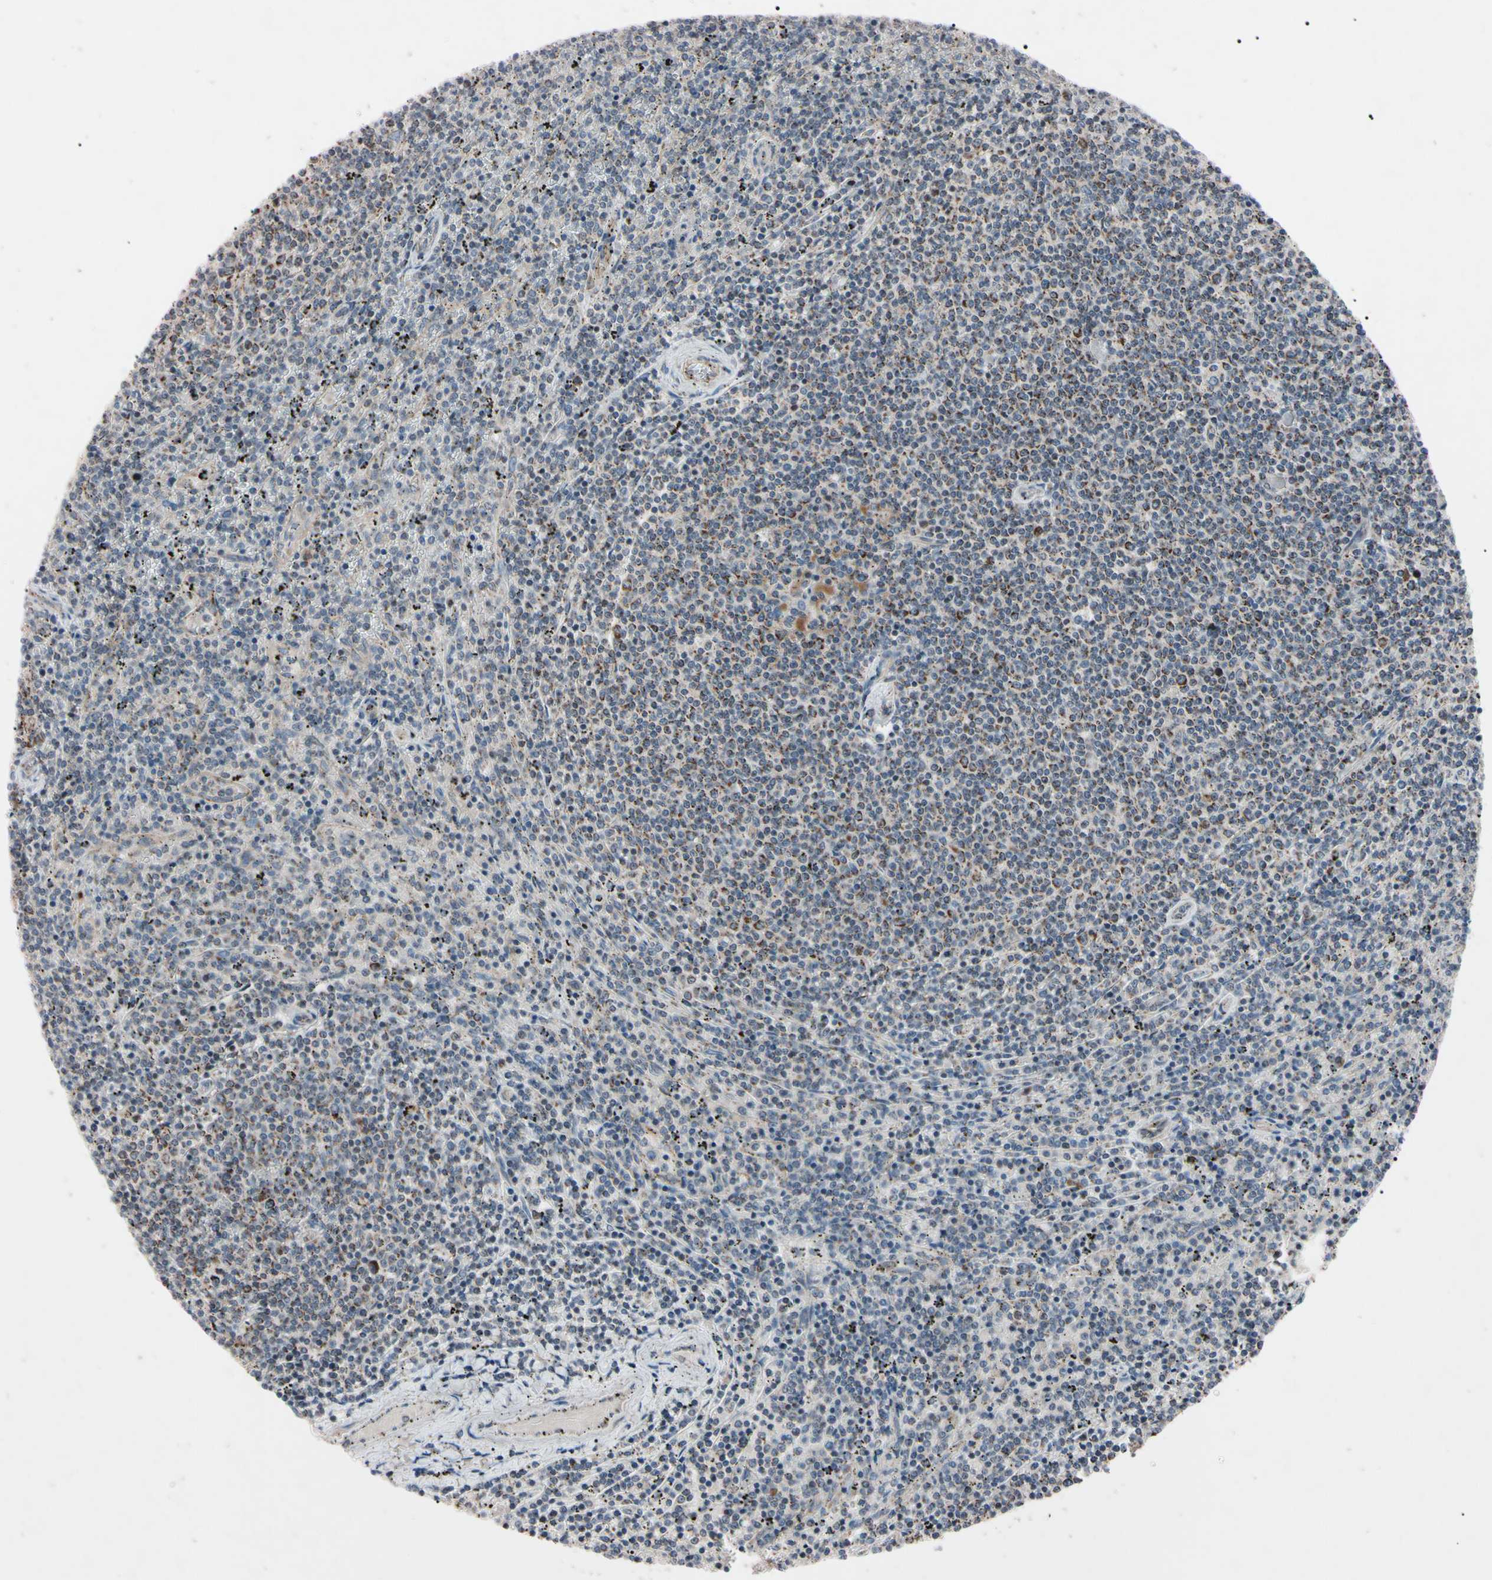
{"staining": {"intensity": "weak", "quantity": "<25%", "location": "cytoplasmic/membranous"}, "tissue": "lymphoma", "cell_type": "Tumor cells", "image_type": "cancer", "snomed": [{"axis": "morphology", "description": "Malignant lymphoma, non-Hodgkin's type, Low grade"}, {"axis": "topography", "description": "Spleen"}], "caption": "A micrograph of lymphoma stained for a protein displays no brown staining in tumor cells.", "gene": "TNFRSF1A", "patient": {"sex": "female", "age": 50}}